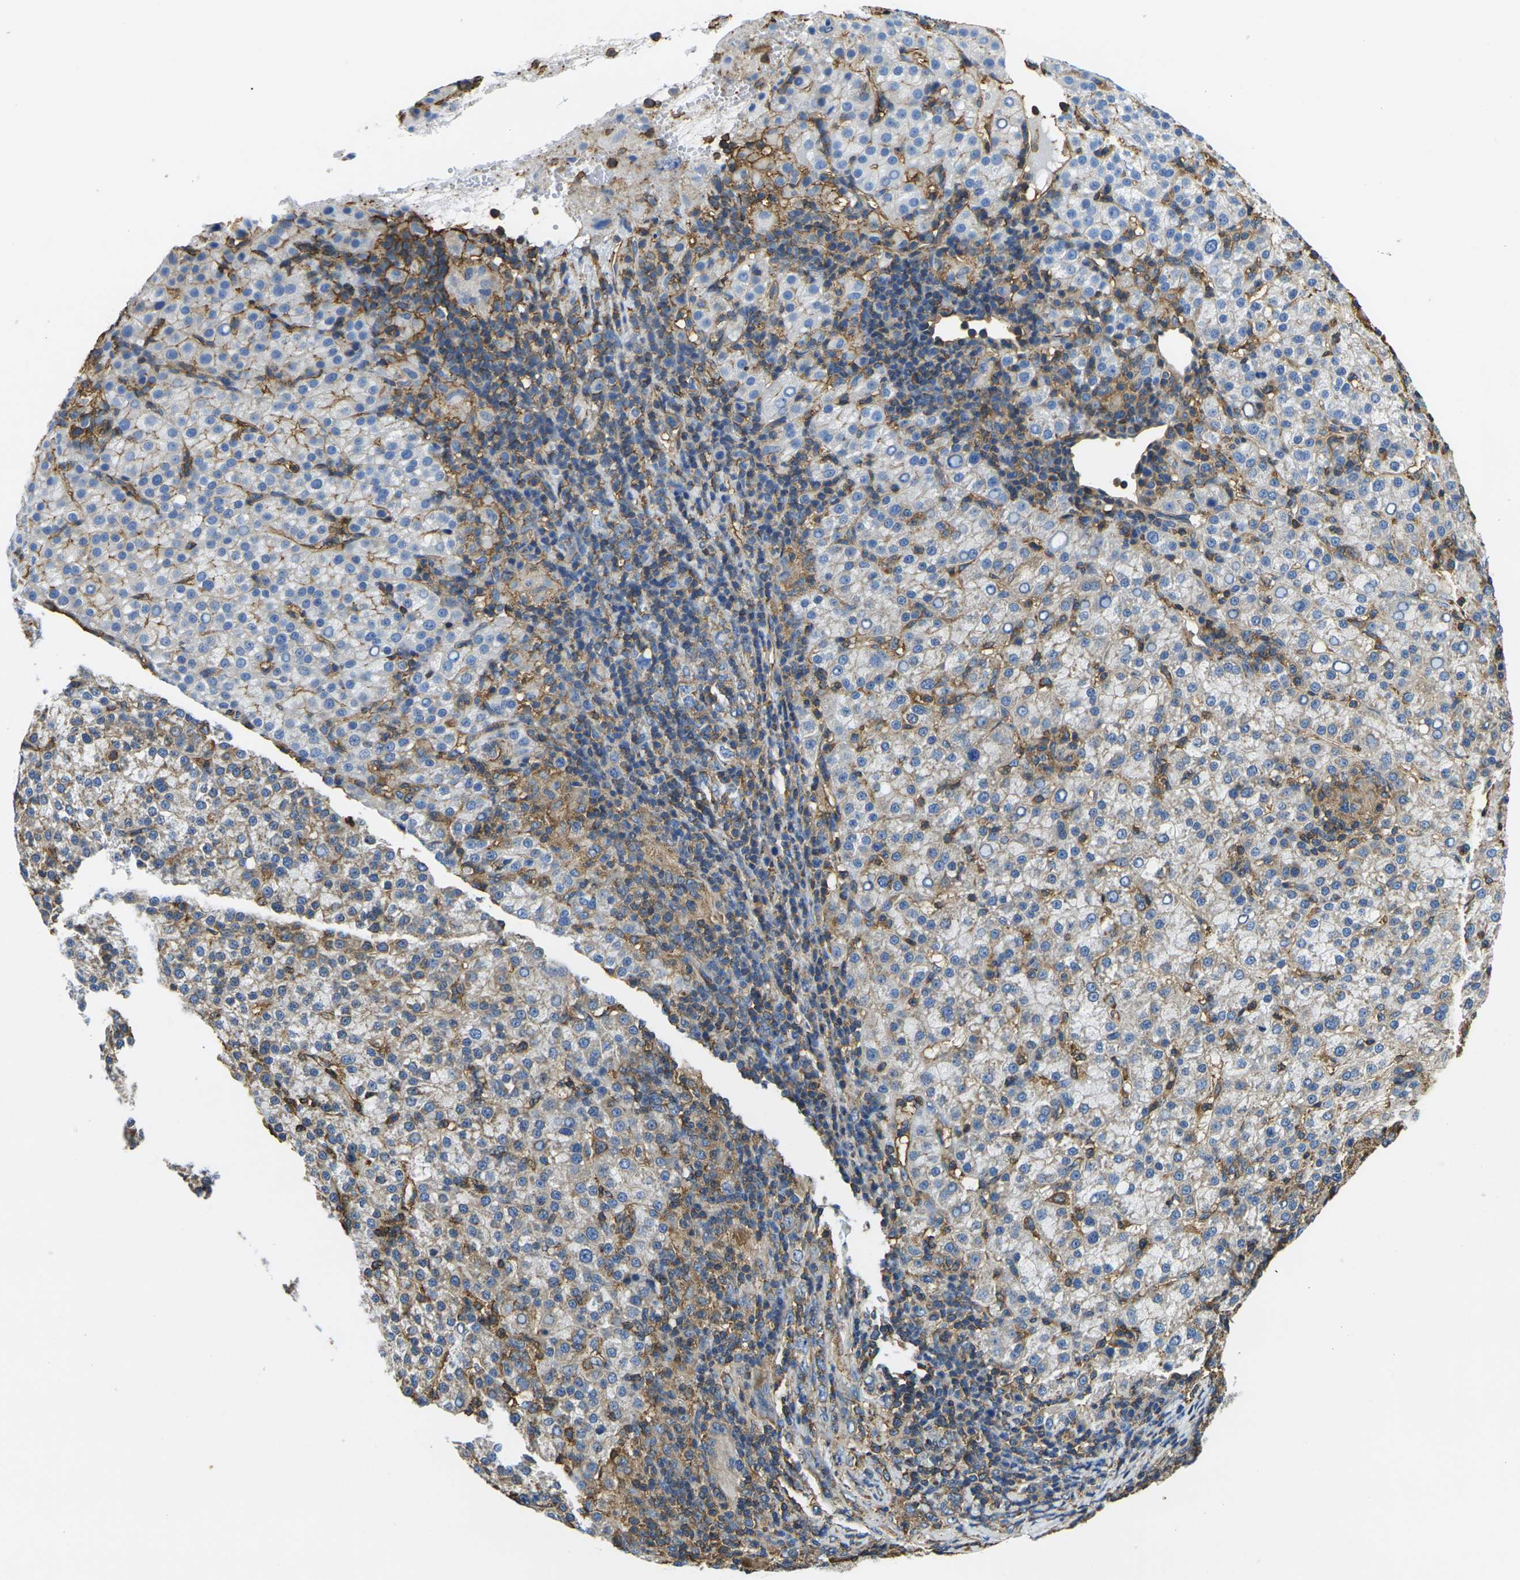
{"staining": {"intensity": "weak", "quantity": "25%-75%", "location": "cytoplasmic/membranous"}, "tissue": "liver cancer", "cell_type": "Tumor cells", "image_type": "cancer", "snomed": [{"axis": "morphology", "description": "Carcinoma, Hepatocellular, NOS"}, {"axis": "topography", "description": "Liver"}], "caption": "Protein expression analysis of human liver cancer (hepatocellular carcinoma) reveals weak cytoplasmic/membranous staining in approximately 25%-75% of tumor cells. (IHC, brightfield microscopy, high magnification).", "gene": "FAM110D", "patient": {"sex": "female", "age": 58}}